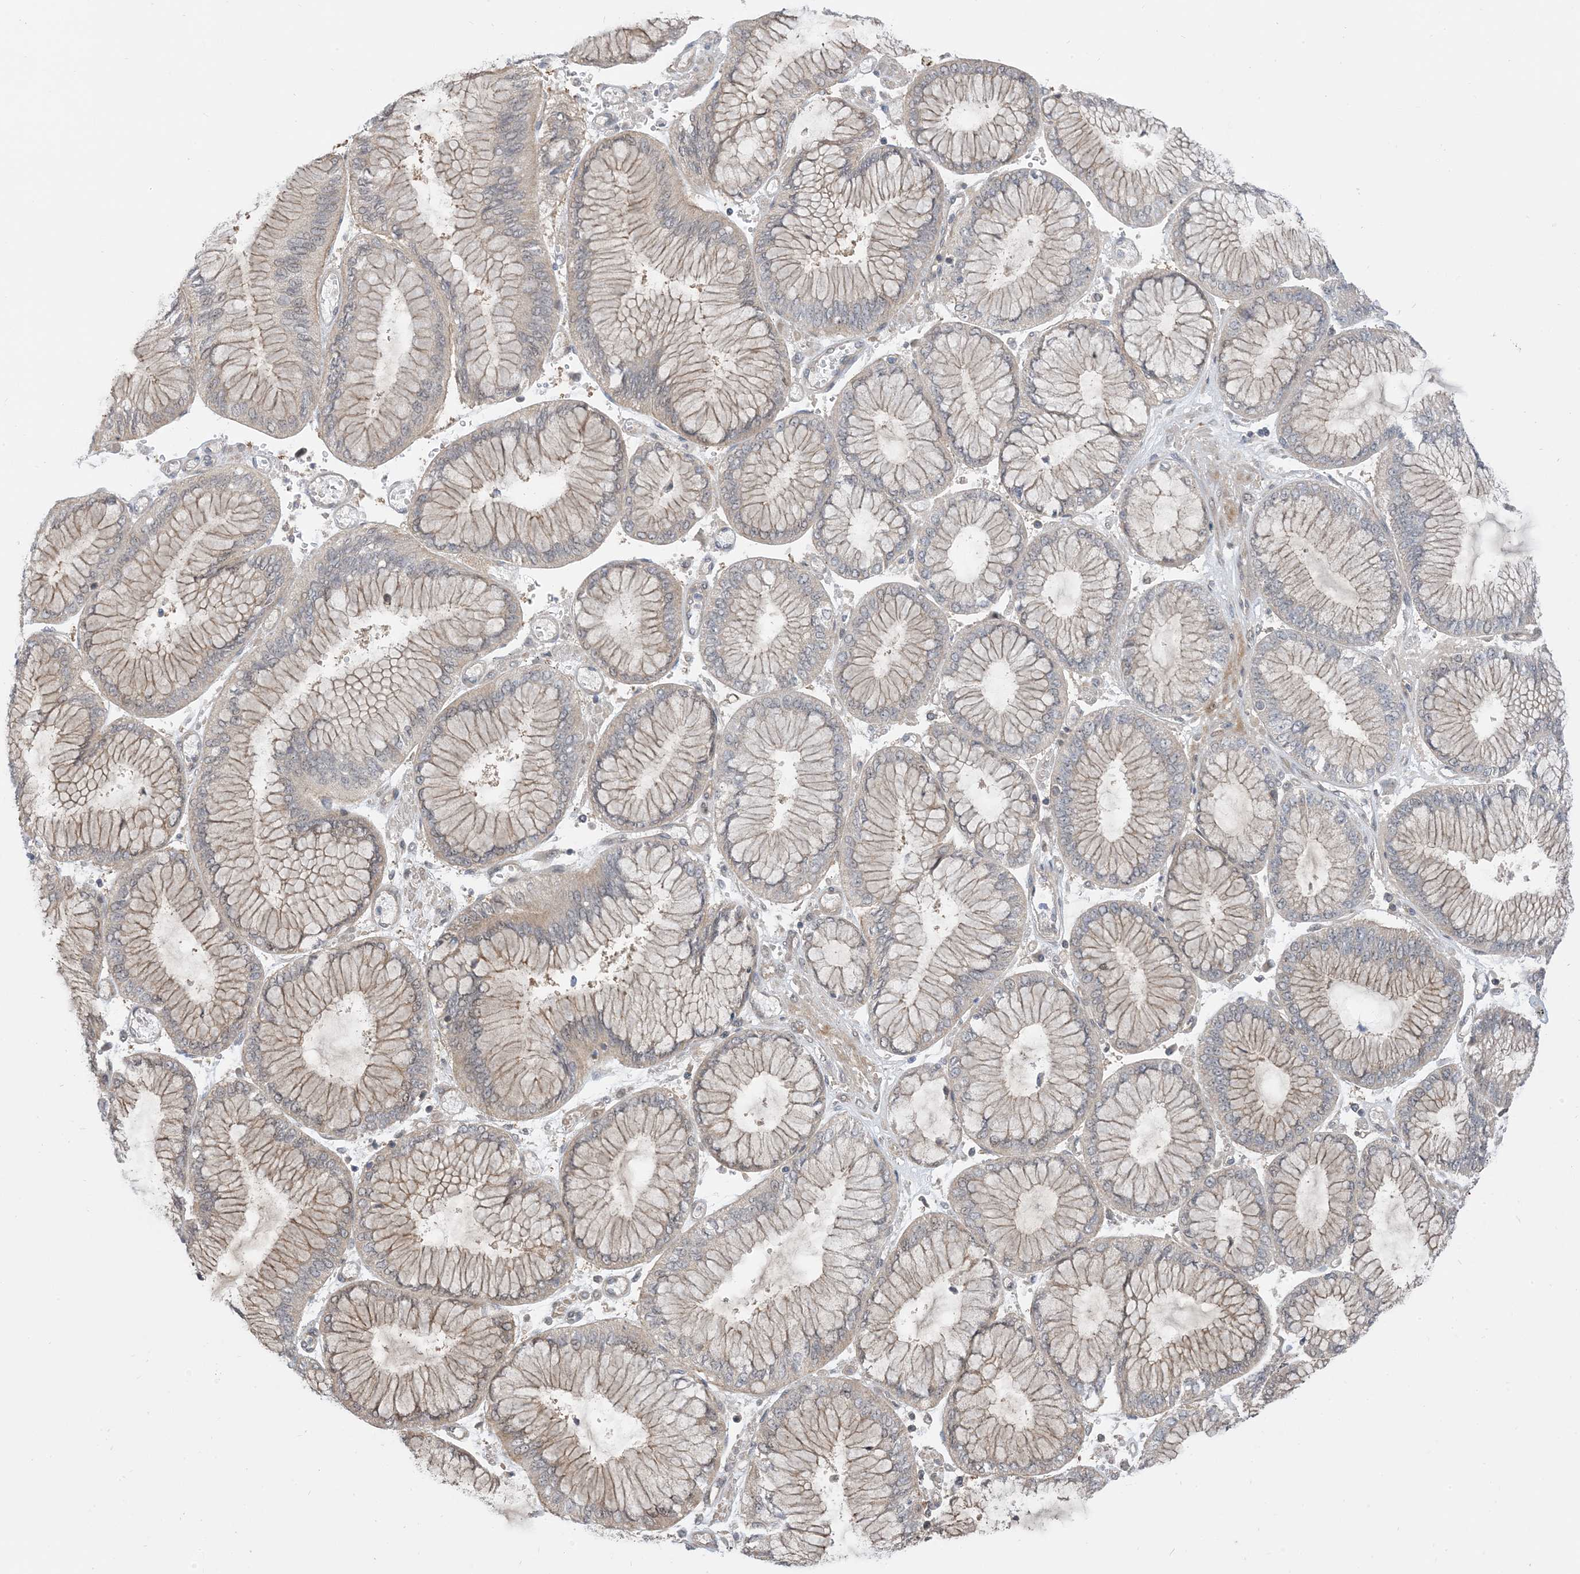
{"staining": {"intensity": "weak", "quantity": "<25%", "location": "cytoplasmic/membranous"}, "tissue": "stomach cancer", "cell_type": "Tumor cells", "image_type": "cancer", "snomed": [{"axis": "morphology", "description": "Adenocarcinoma, NOS"}, {"axis": "topography", "description": "Stomach"}], "caption": "Tumor cells show no significant expression in stomach cancer (adenocarcinoma).", "gene": "WDR26", "patient": {"sex": "male", "age": 76}}